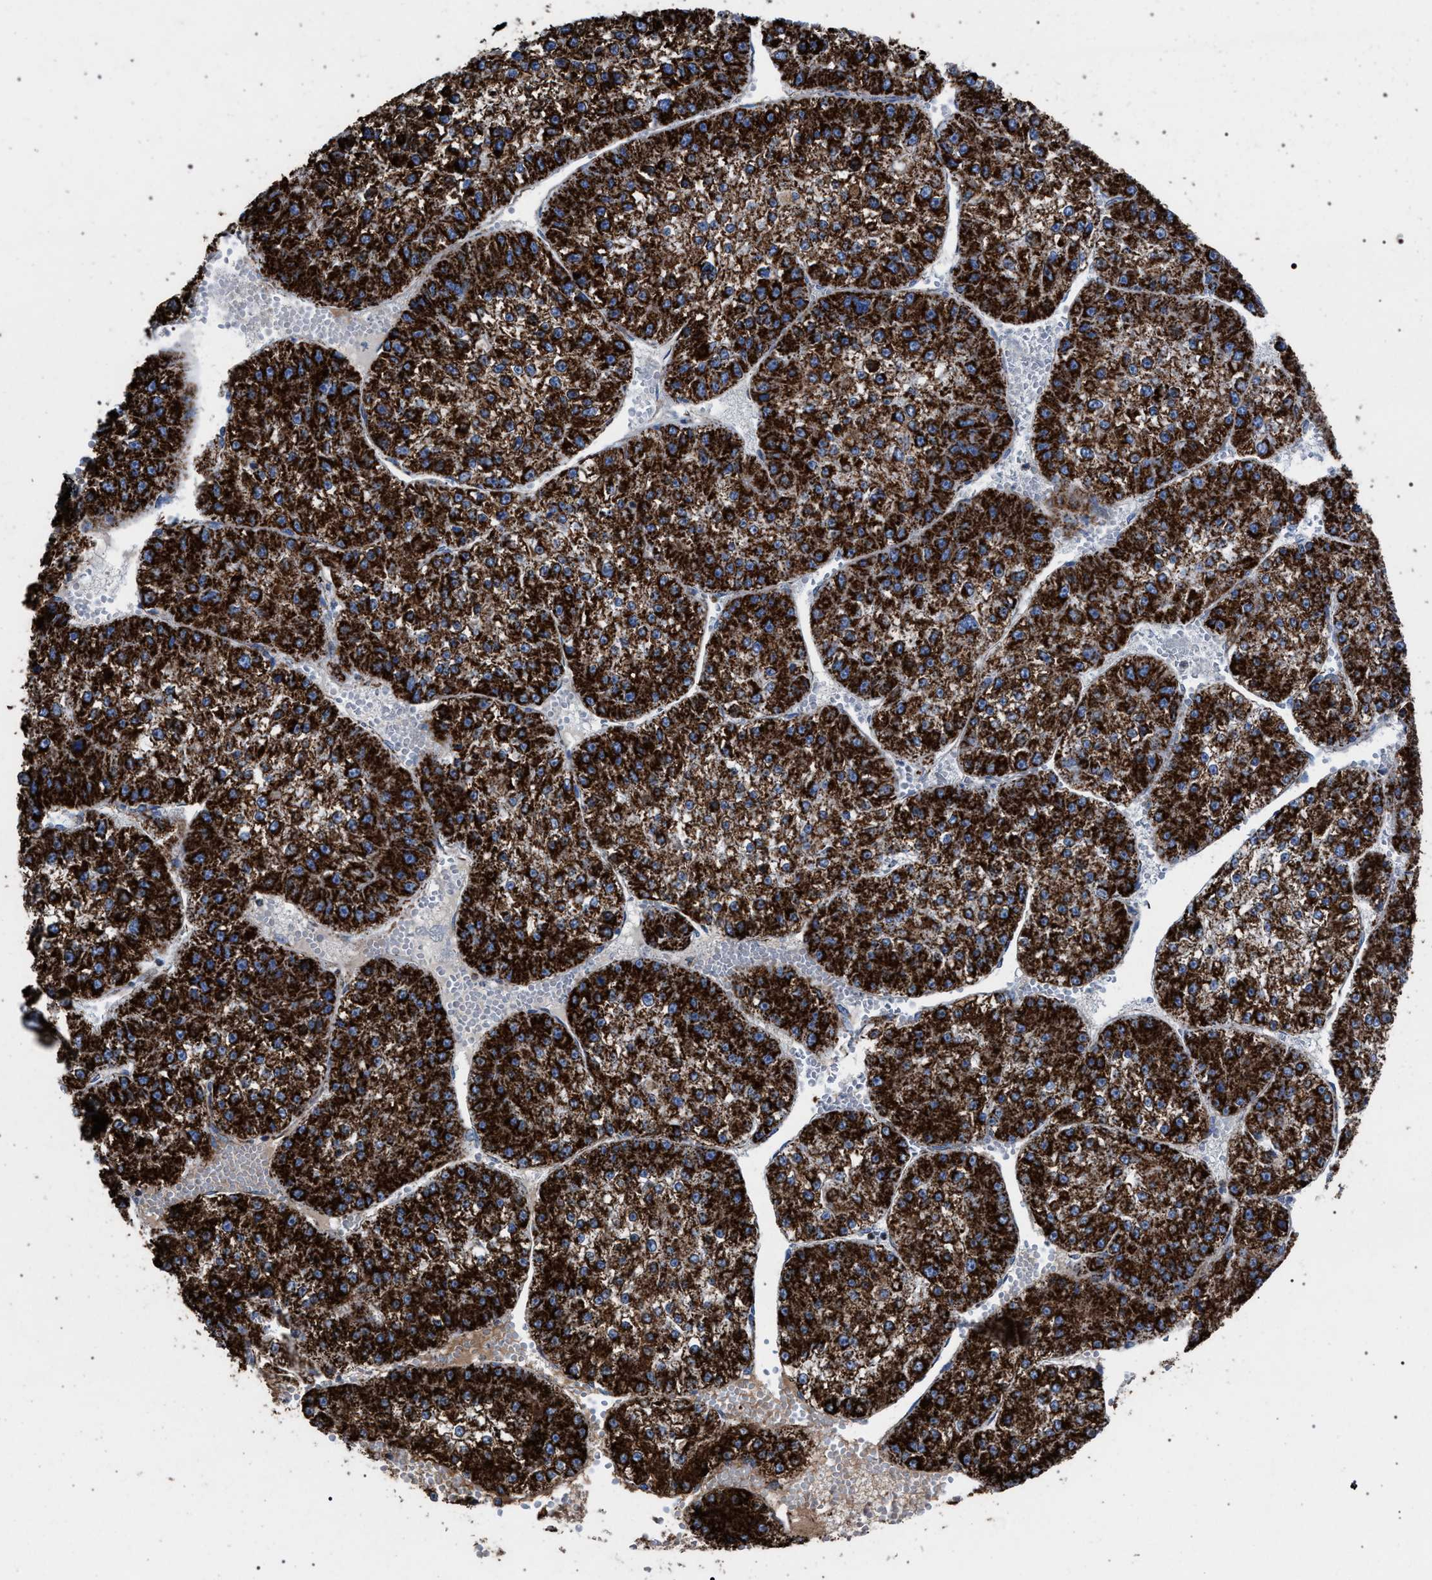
{"staining": {"intensity": "strong", "quantity": ">75%", "location": "cytoplasmic/membranous"}, "tissue": "liver cancer", "cell_type": "Tumor cells", "image_type": "cancer", "snomed": [{"axis": "morphology", "description": "Carcinoma, Hepatocellular, NOS"}, {"axis": "topography", "description": "Liver"}], "caption": "Immunohistochemistry (IHC) (DAB (3,3'-diaminobenzidine)) staining of human liver cancer exhibits strong cytoplasmic/membranous protein expression in approximately >75% of tumor cells.", "gene": "VPS13A", "patient": {"sex": "female", "age": 73}}